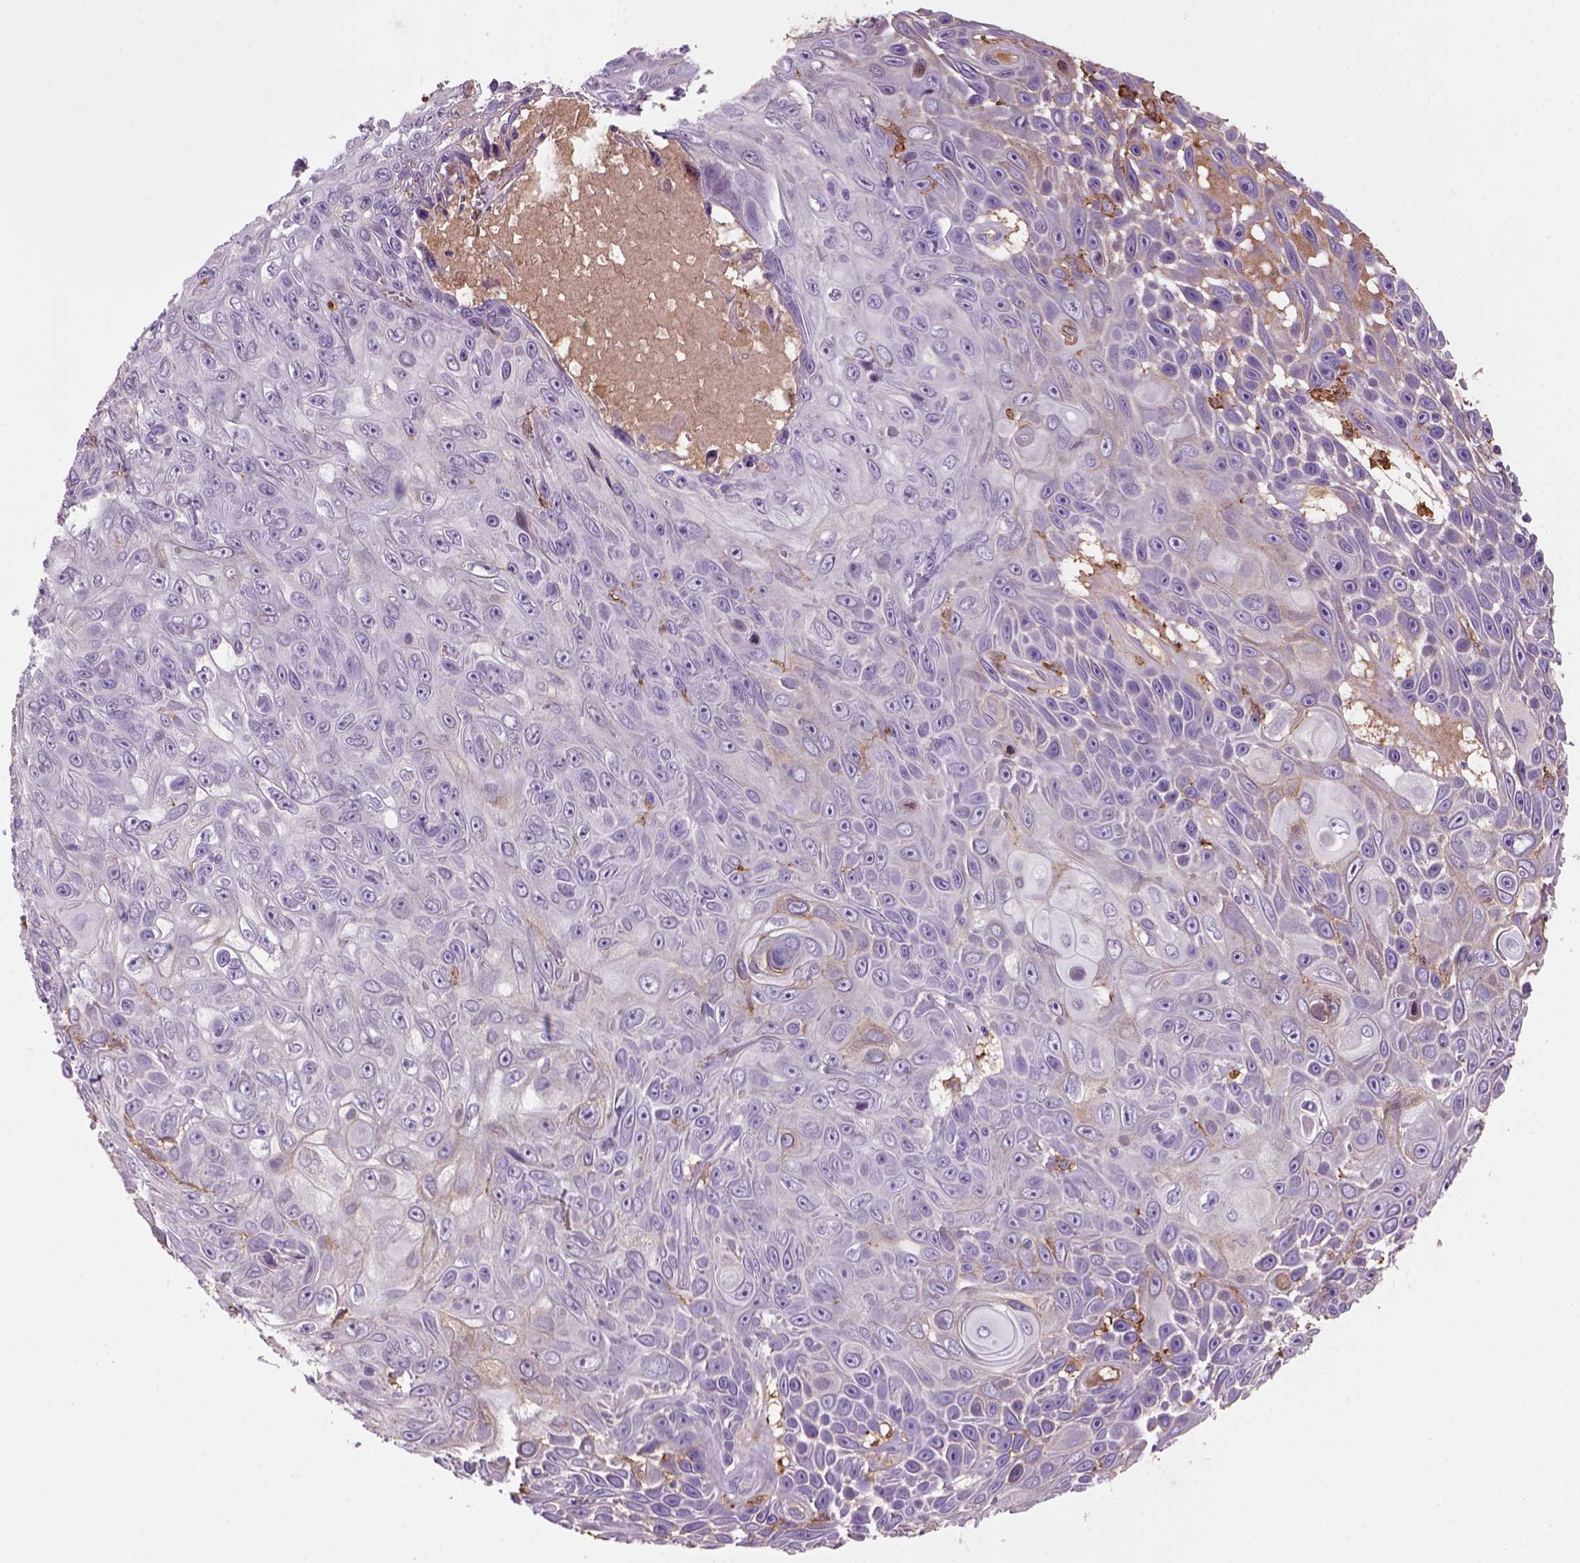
{"staining": {"intensity": "negative", "quantity": "none", "location": "none"}, "tissue": "skin cancer", "cell_type": "Tumor cells", "image_type": "cancer", "snomed": [{"axis": "morphology", "description": "Squamous cell carcinoma, NOS"}, {"axis": "topography", "description": "Skin"}], "caption": "Skin cancer (squamous cell carcinoma) was stained to show a protein in brown. There is no significant staining in tumor cells.", "gene": "CD14", "patient": {"sex": "male", "age": 82}}